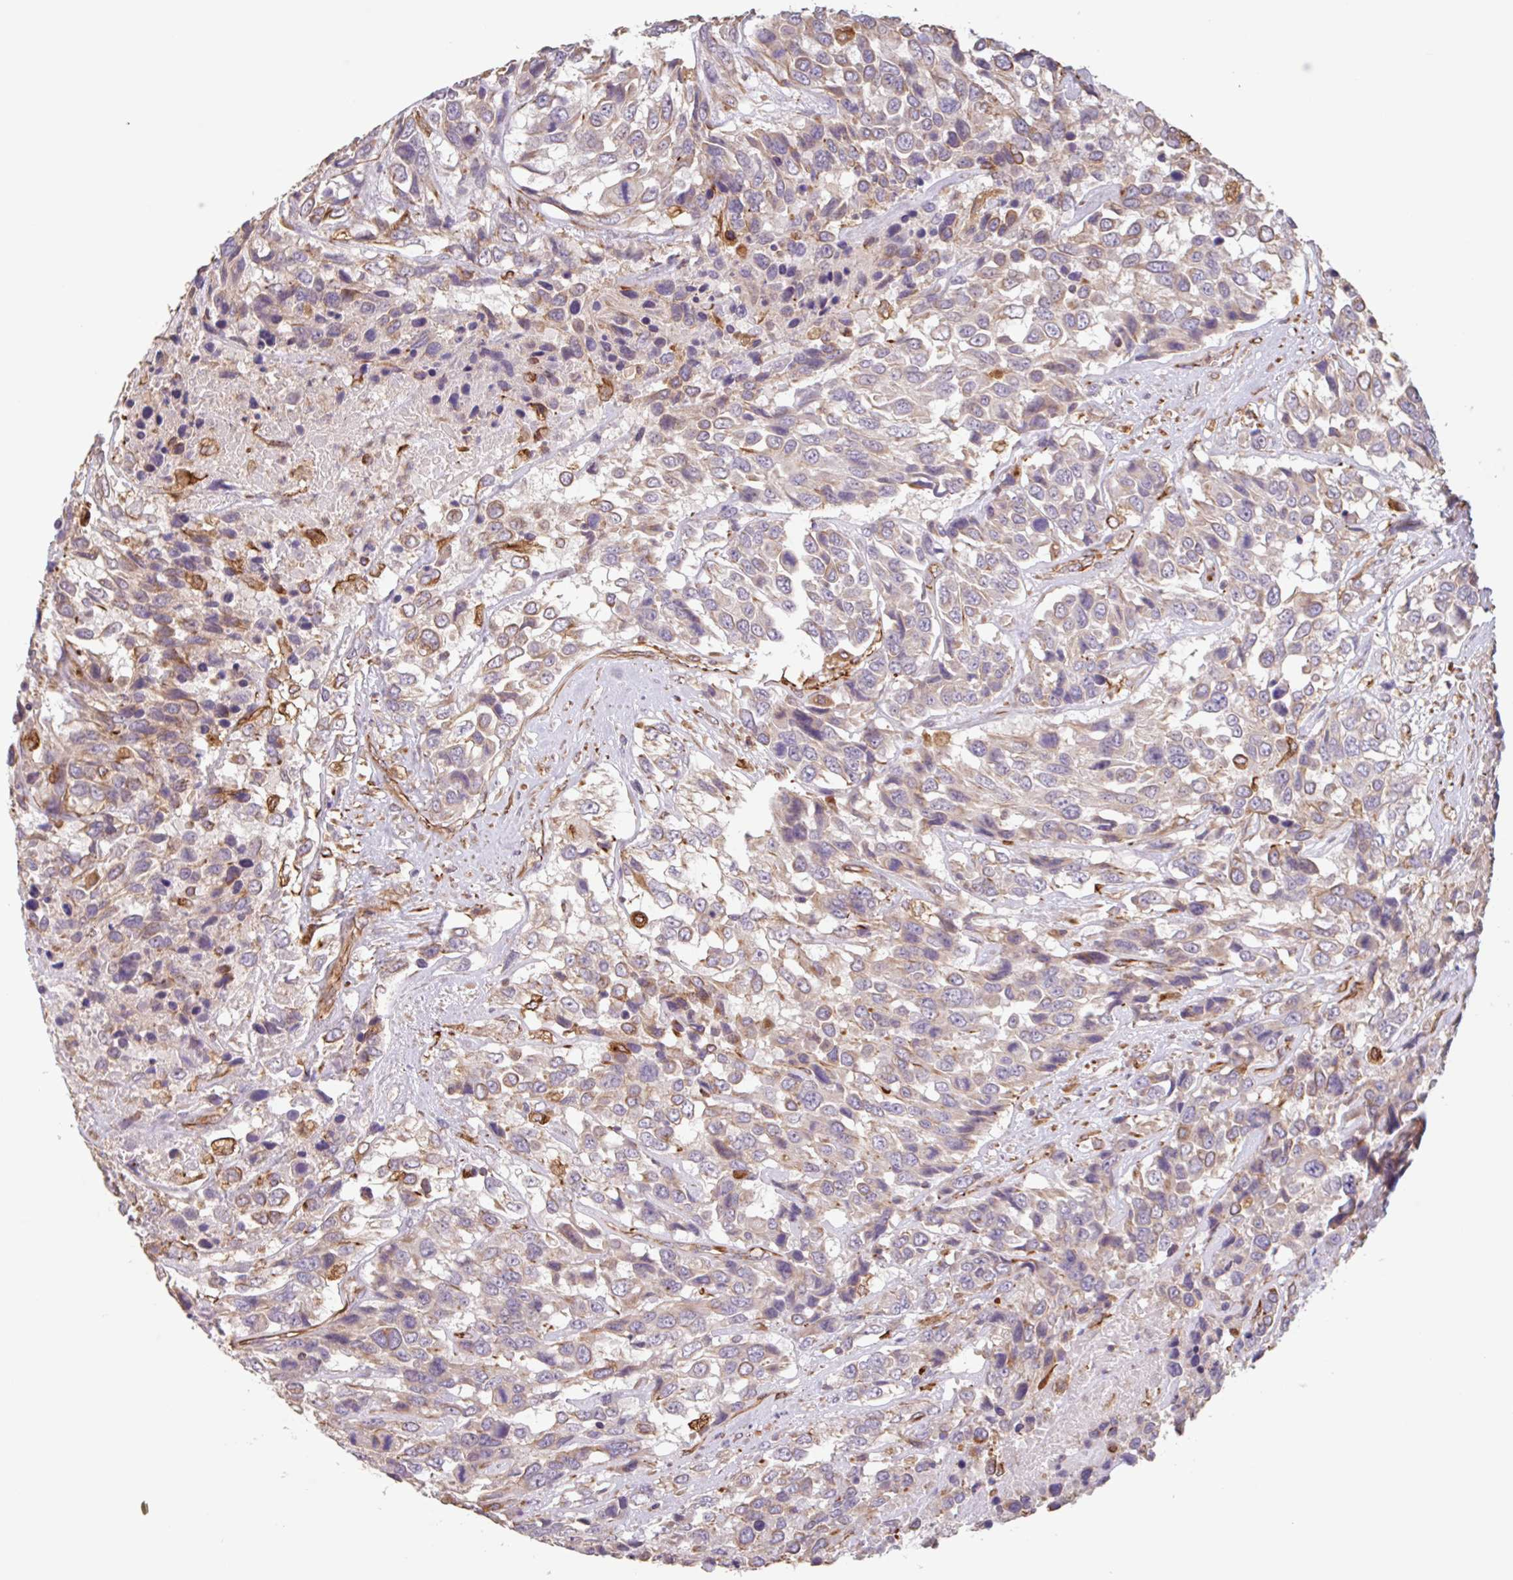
{"staining": {"intensity": "weak", "quantity": "<25%", "location": "cytoplasmic/membranous"}, "tissue": "urothelial cancer", "cell_type": "Tumor cells", "image_type": "cancer", "snomed": [{"axis": "morphology", "description": "Urothelial carcinoma, High grade"}, {"axis": "topography", "description": "Urinary bladder"}], "caption": "Micrograph shows no protein expression in tumor cells of urothelial cancer tissue. The staining is performed using DAB (3,3'-diaminobenzidine) brown chromogen with nuclei counter-stained in using hematoxylin.", "gene": "ZNF790", "patient": {"sex": "female", "age": 70}}